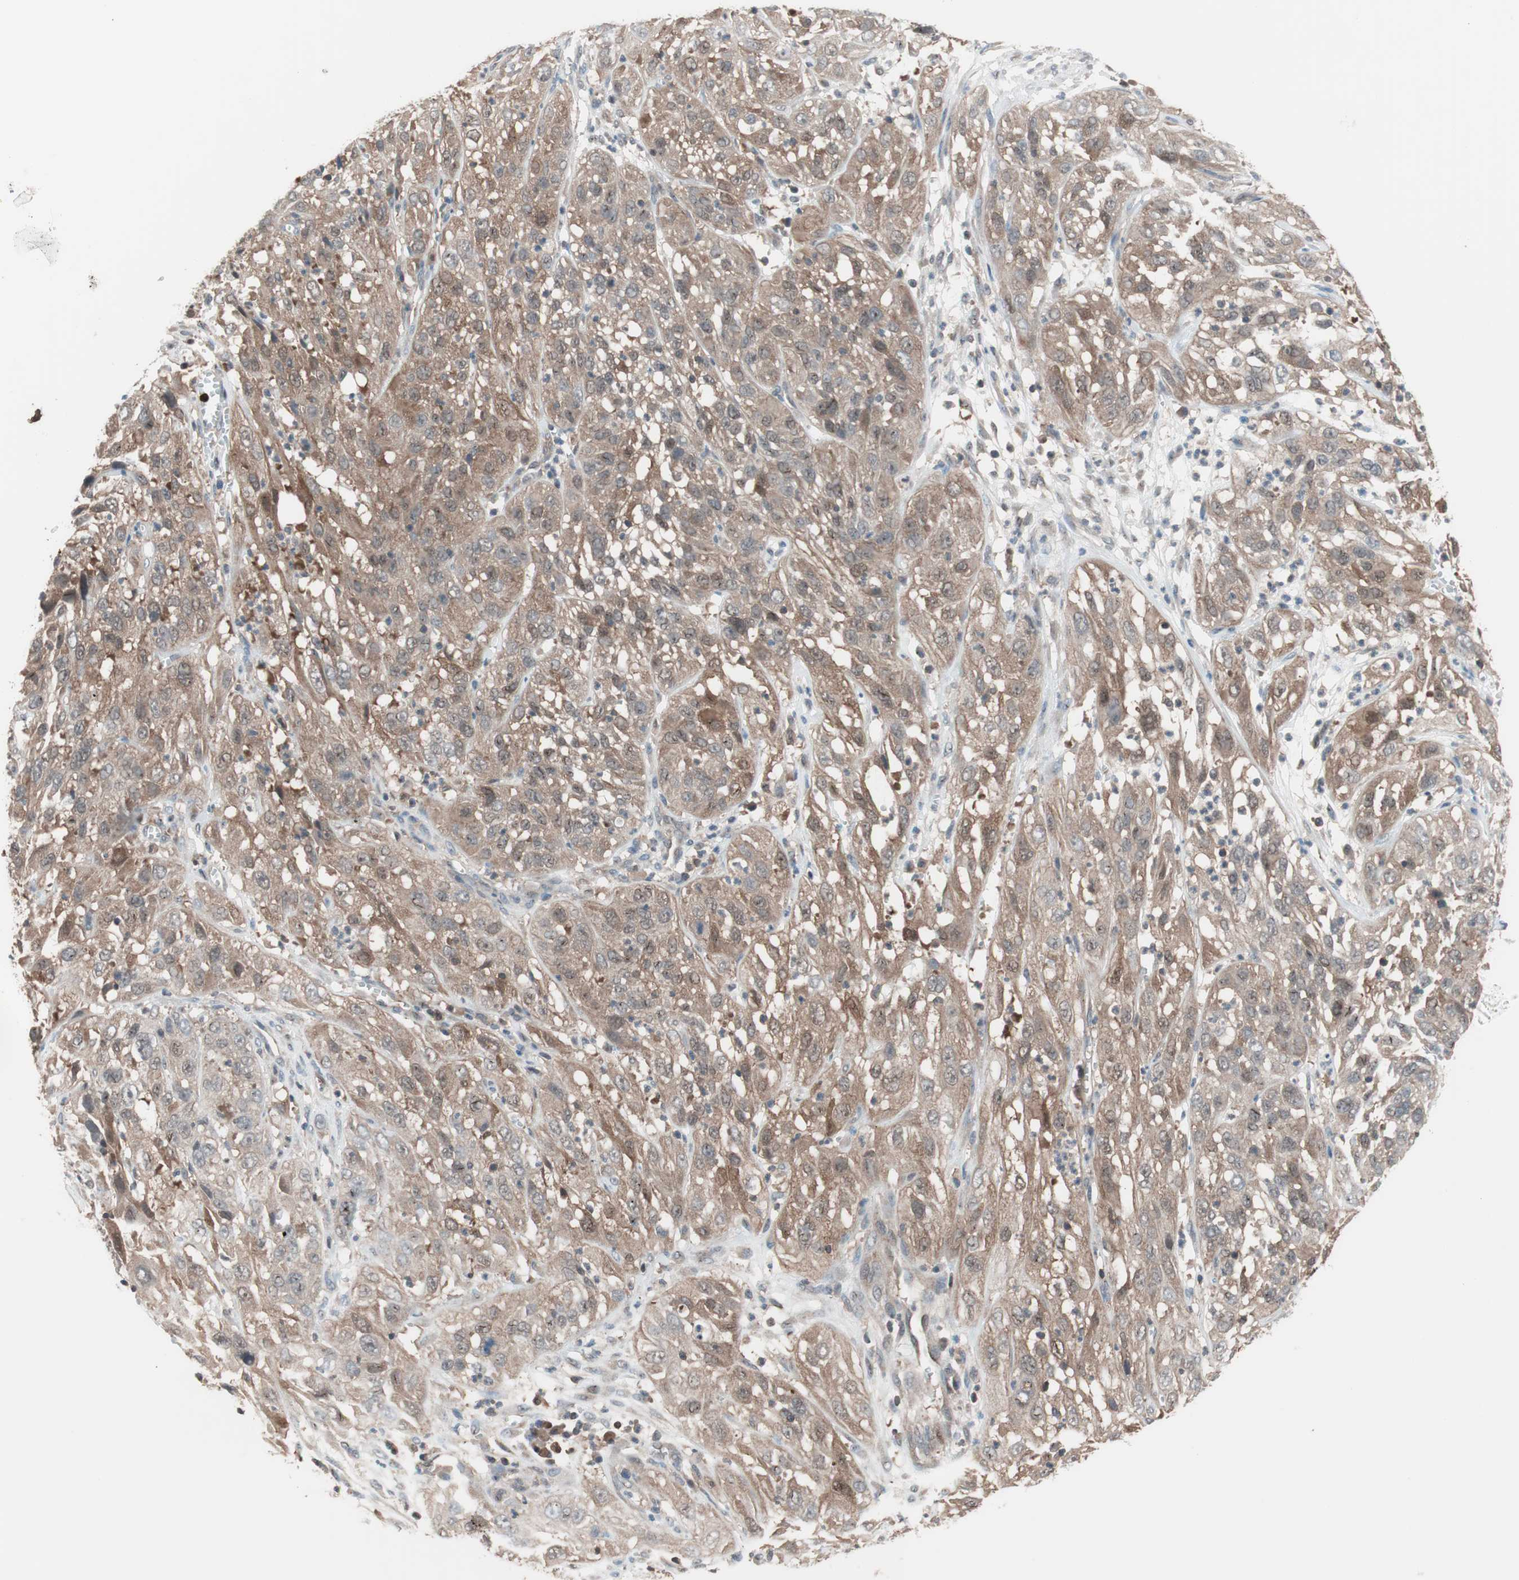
{"staining": {"intensity": "weak", "quantity": ">75%", "location": "cytoplasmic/membranous"}, "tissue": "cervical cancer", "cell_type": "Tumor cells", "image_type": "cancer", "snomed": [{"axis": "morphology", "description": "Squamous cell carcinoma, NOS"}, {"axis": "topography", "description": "Cervix"}], "caption": "Immunohistochemical staining of cervical cancer (squamous cell carcinoma) displays weak cytoplasmic/membranous protein positivity in approximately >75% of tumor cells.", "gene": "GALT", "patient": {"sex": "female", "age": 32}}